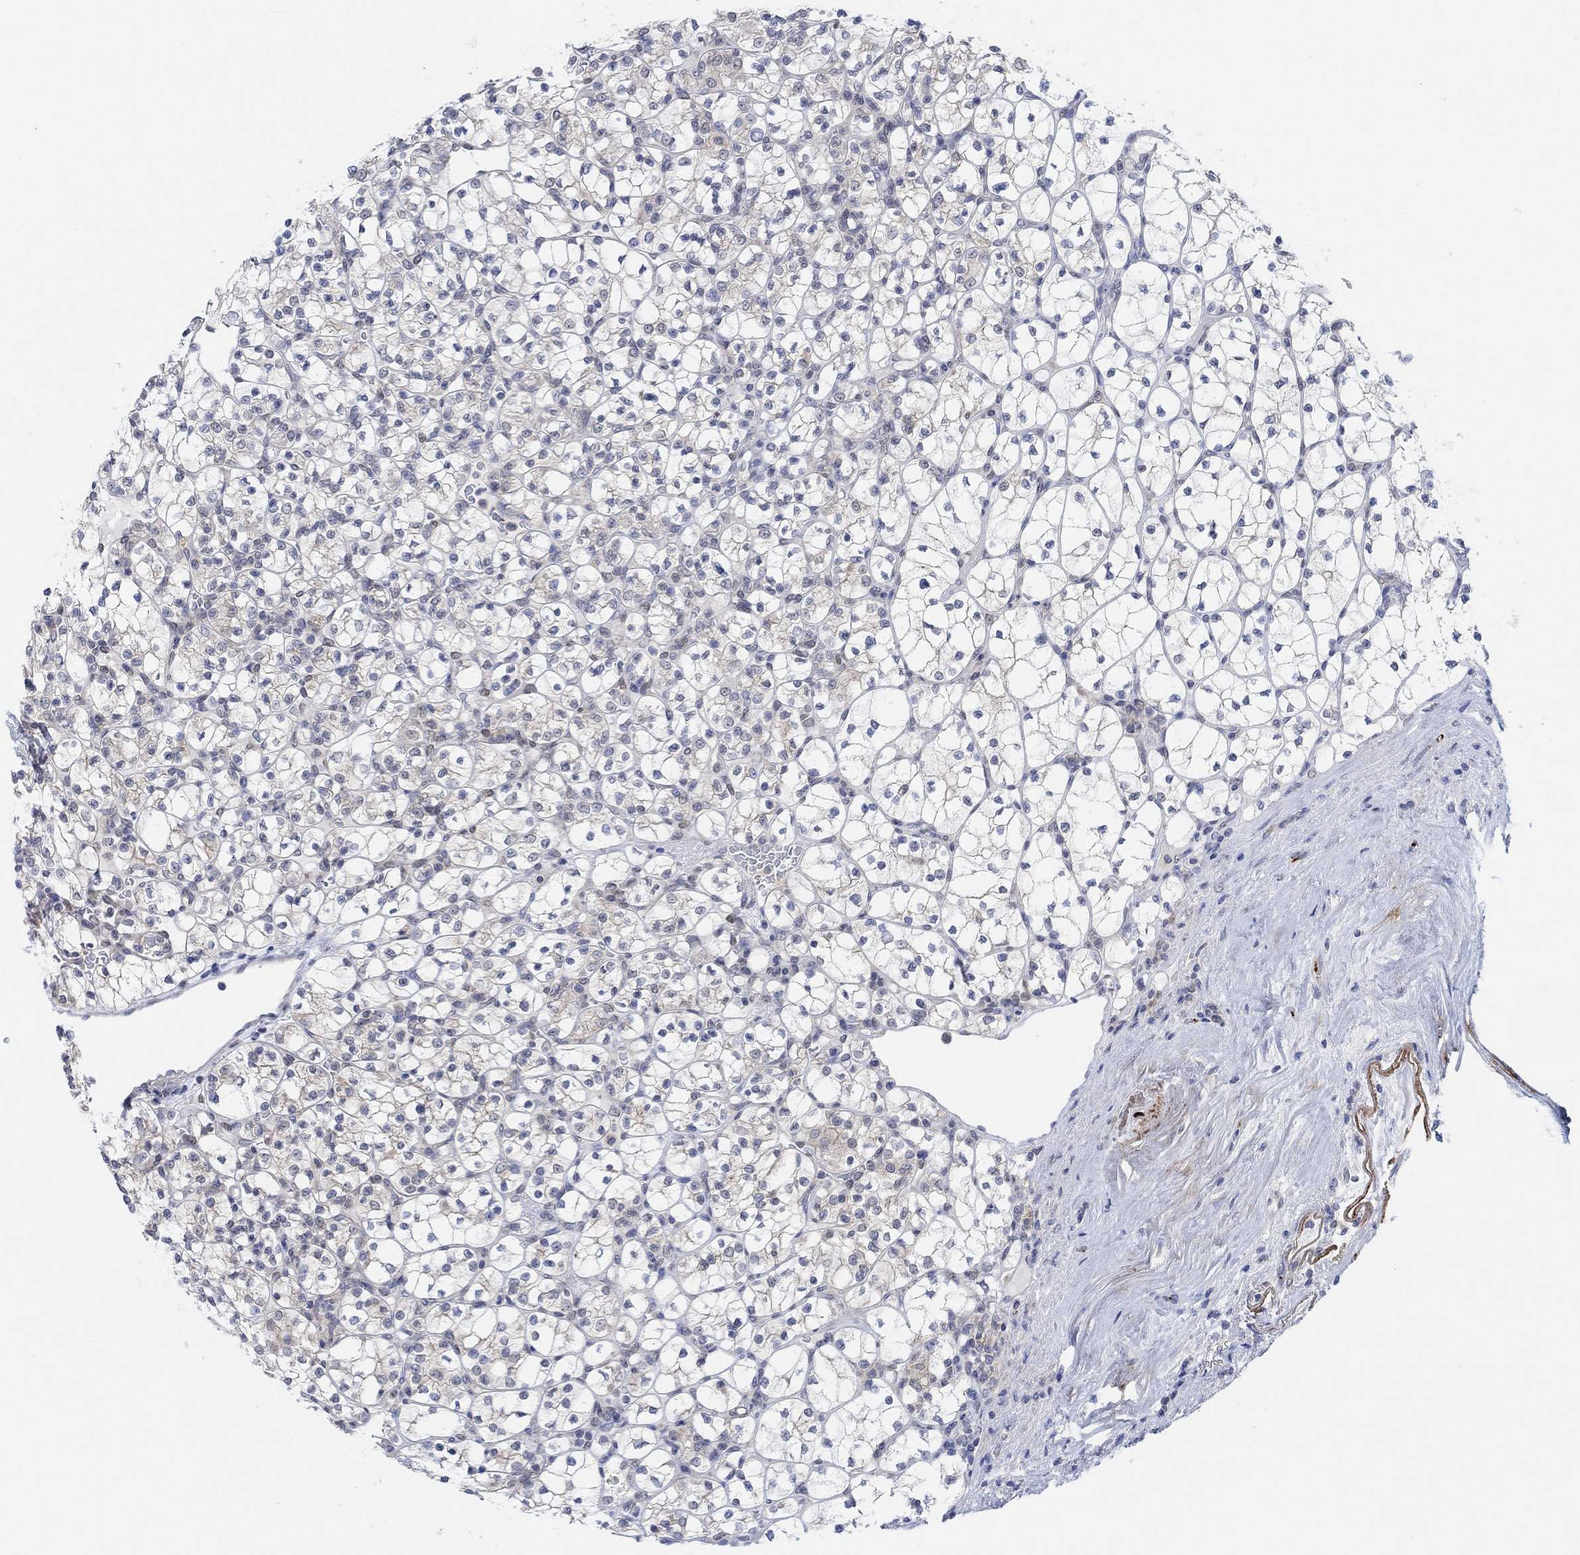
{"staining": {"intensity": "negative", "quantity": "none", "location": "none"}, "tissue": "renal cancer", "cell_type": "Tumor cells", "image_type": "cancer", "snomed": [{"axis": "morphology", "description": "Adenocarcinoma, NOS"}, {"axis": "topography", "description": "Kidney"}], "caption": "Image shows no significant protein expression in tumor cells of renal adenocarcinoma. (Stains: DAB (3,3'-diaminobenzidine) IHC with hematoxylin counter stain, Microscopy: brightfield microscopy at high magnification).", "gene": "RIMS1", "patient": {"sex": "female", "age": 89}}